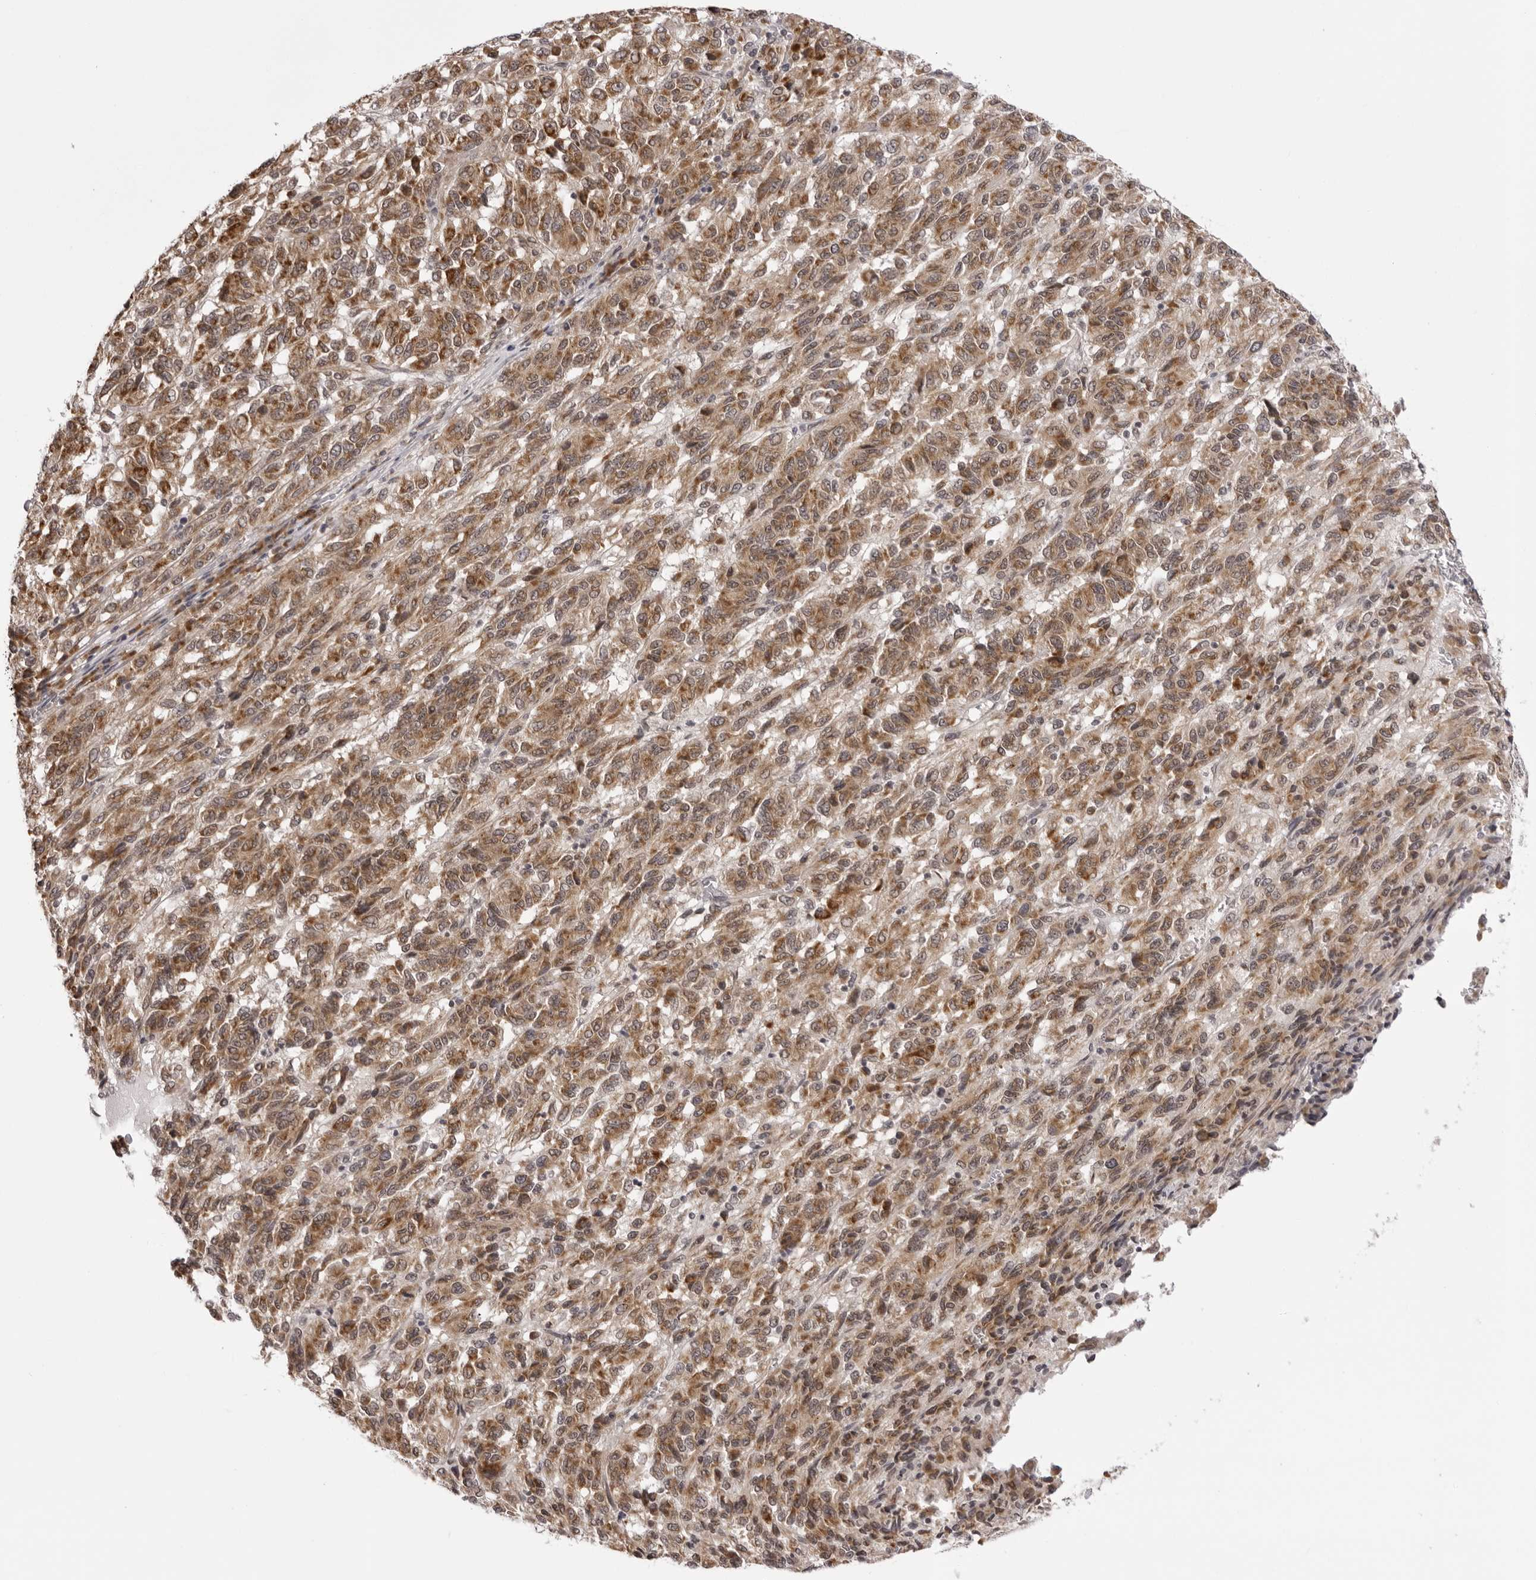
{"staining": {"intensity": "moderate", "quantity": ">75%", "location": "cytoplasmic/membranous"}, "tissue": "melanoma", "cell_type": "Tumor cells", "image_type": "cancer", "snomed": [{"axis": "morphology", "description": "Malignant melanoma, Metastatic site"}, {"axis": "topography", "description": "Lung"}], "caption": "IHC histopathology image of human melanoma stained for a protein (brown), which displays medium levels of moderate cytoplasmic/membranous expression in approximately >75% of tumor cells.", "gene": "ZC3H11A", "patient": {"sex": "male", "age": 64}}